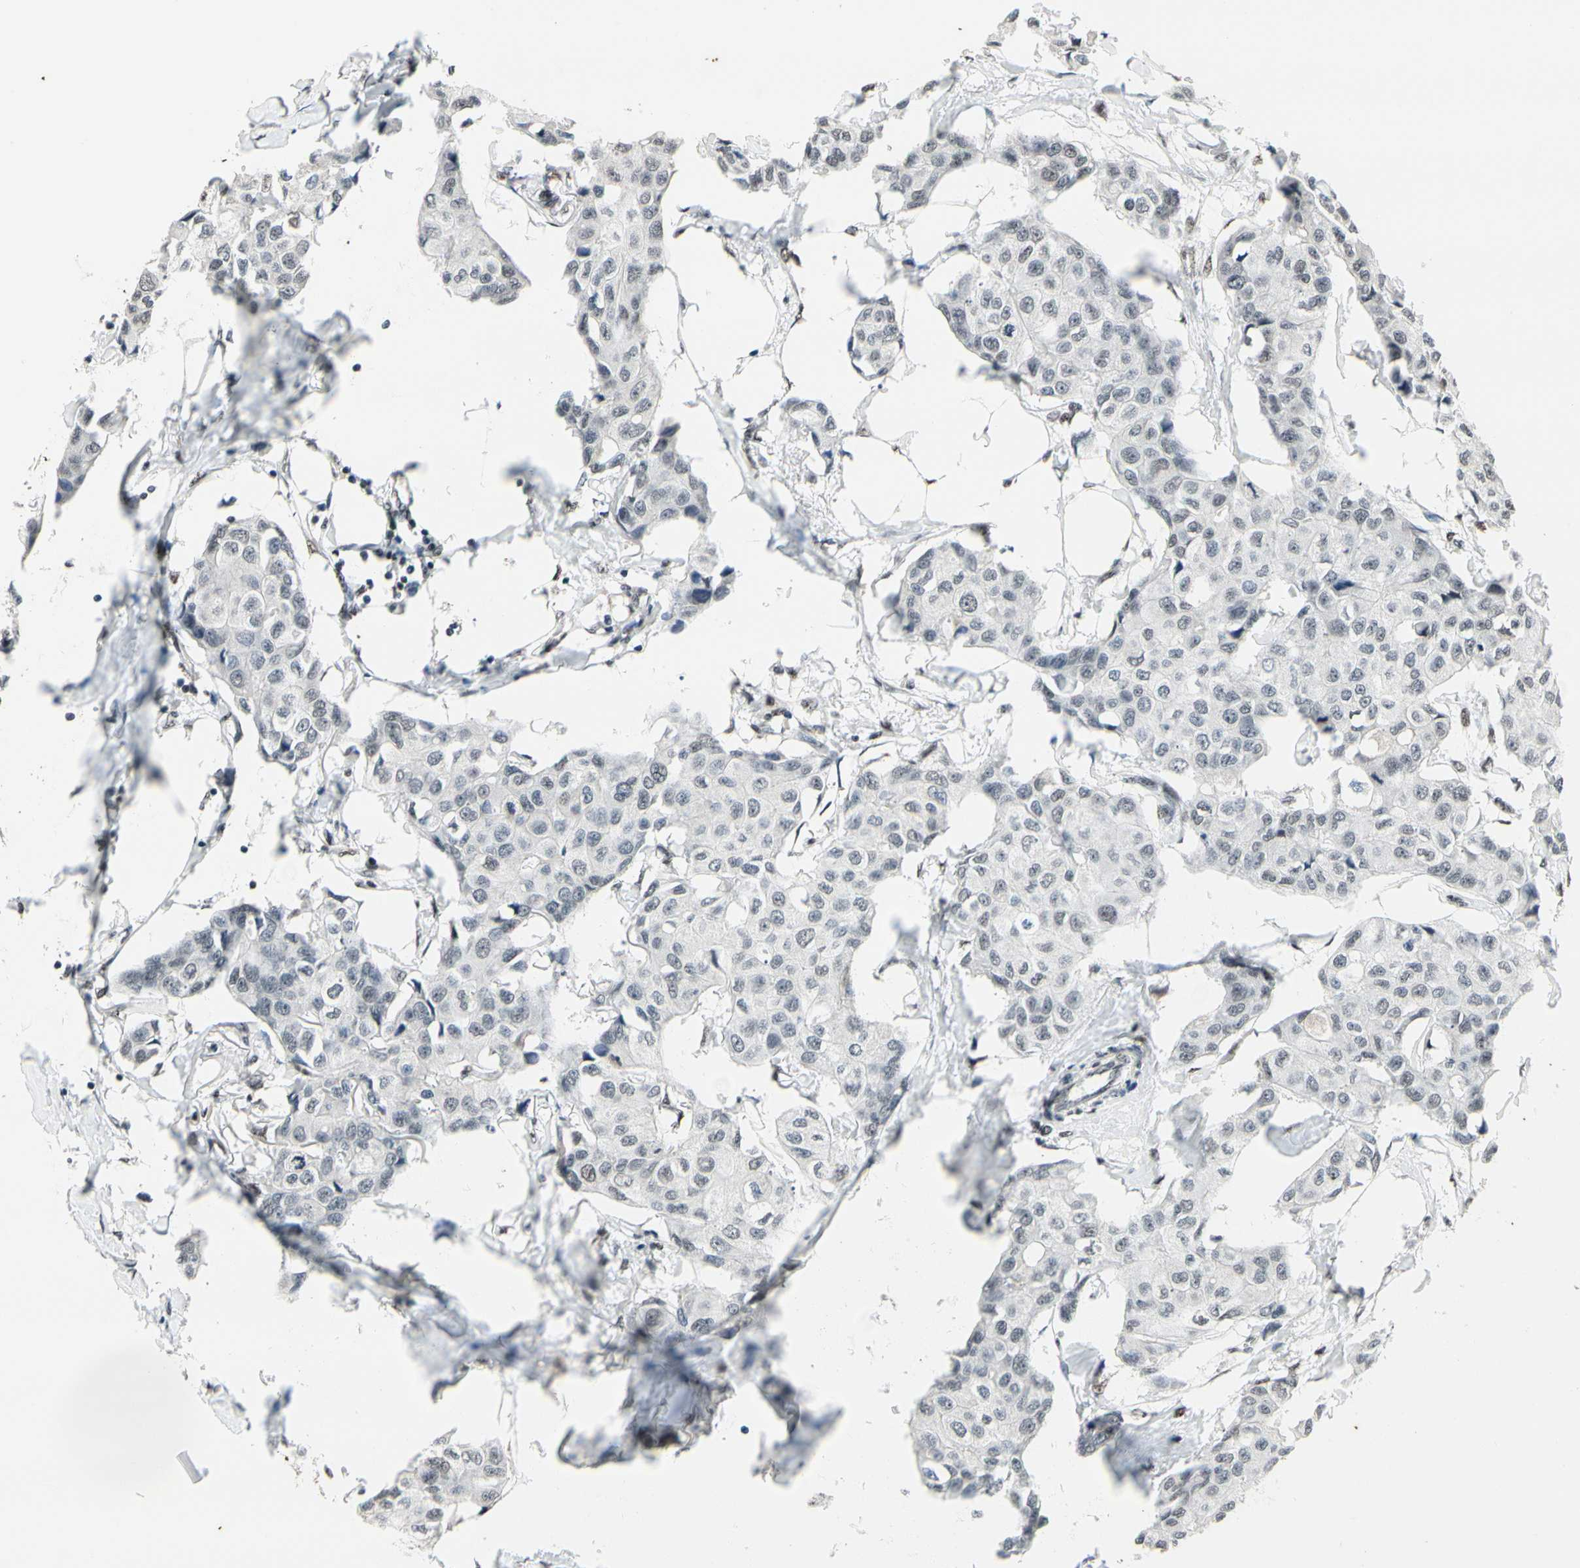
{"staining": {"intensity": "weak", "quantity": "<25%", "location": "nuclear"}, "tissue": "breast cancer", "cell_type": "Tumor cells", "image_type": "cancer", "snomed": [{"axis": "morphology", "description": "Duct carcinoma"}, {"axis": "topography", "description": "Breast"}], "caption": "An immunohistochemistry micrograph of breast cancer is shown. There is no staining in tumor cells of breast cancer.", "gene": "RECQL", "patient": {"sex": "female", "age": 80}}